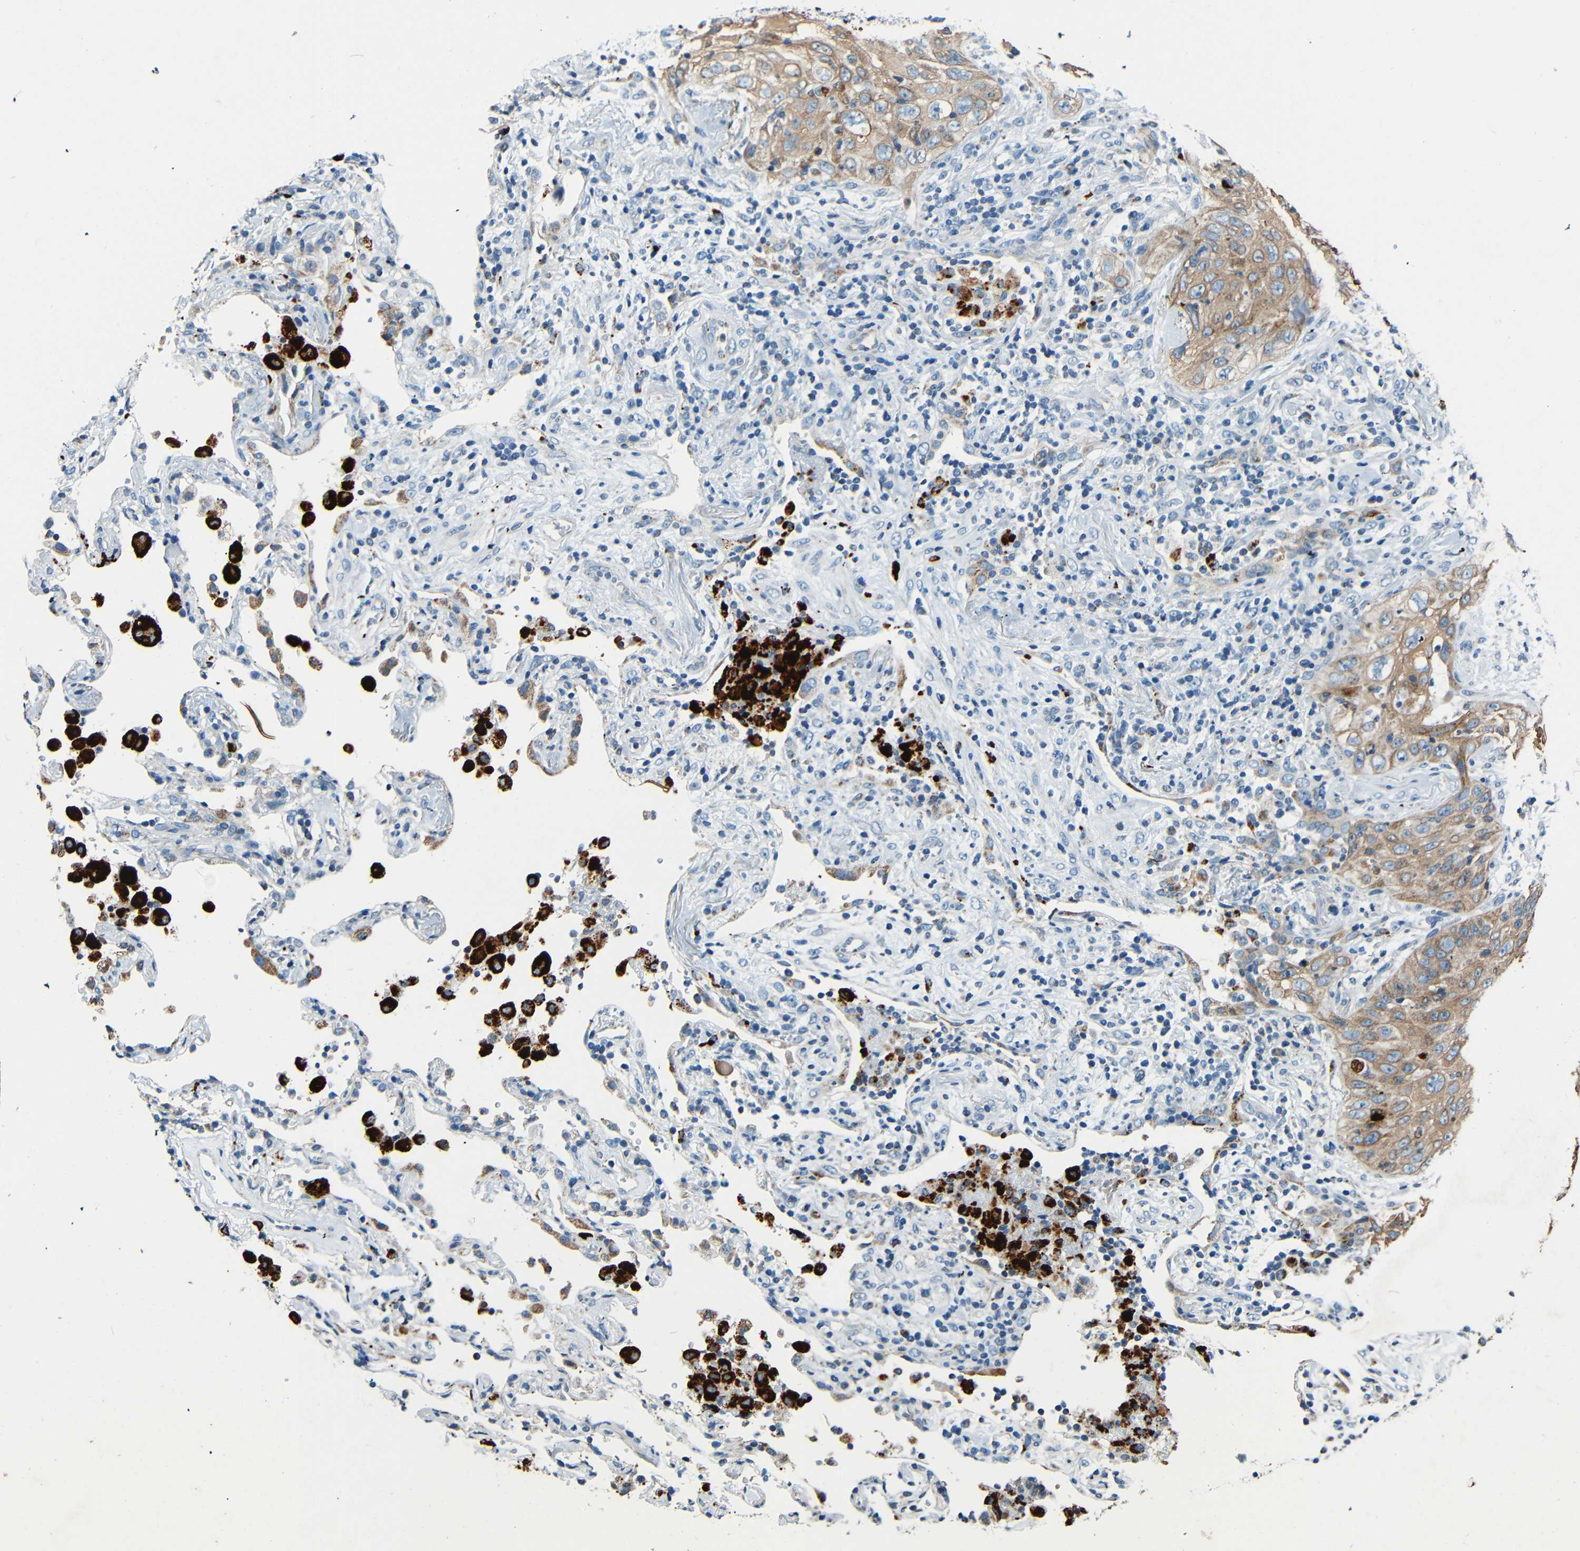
{"staining": {"intensity": "moderate", "quantity": ">75%", "location": "cytoplasmic/membranous"}, "tissue": "lung cancer", "cell_type": "Tumor cells", "image_type": "cancer", "snomed": [{"axis": "morphology", "description": "Squamous cell carcinoma, NOS"}, {"axis": "topography", "description": "Lung"}], "caption": "Immunohistochemical staining of squamous cell carcinoma (lung) demonstrates medium levels of moderate cytoplasmic/membranous protein staining in about >75% of tumor cells. (DAB (3,3'-diaminobenzidine) IHC, brown staining for protein, blue staining for nuclei).", "gene": "WSCD2", "patient": {"sex": "female", "age": 67}}